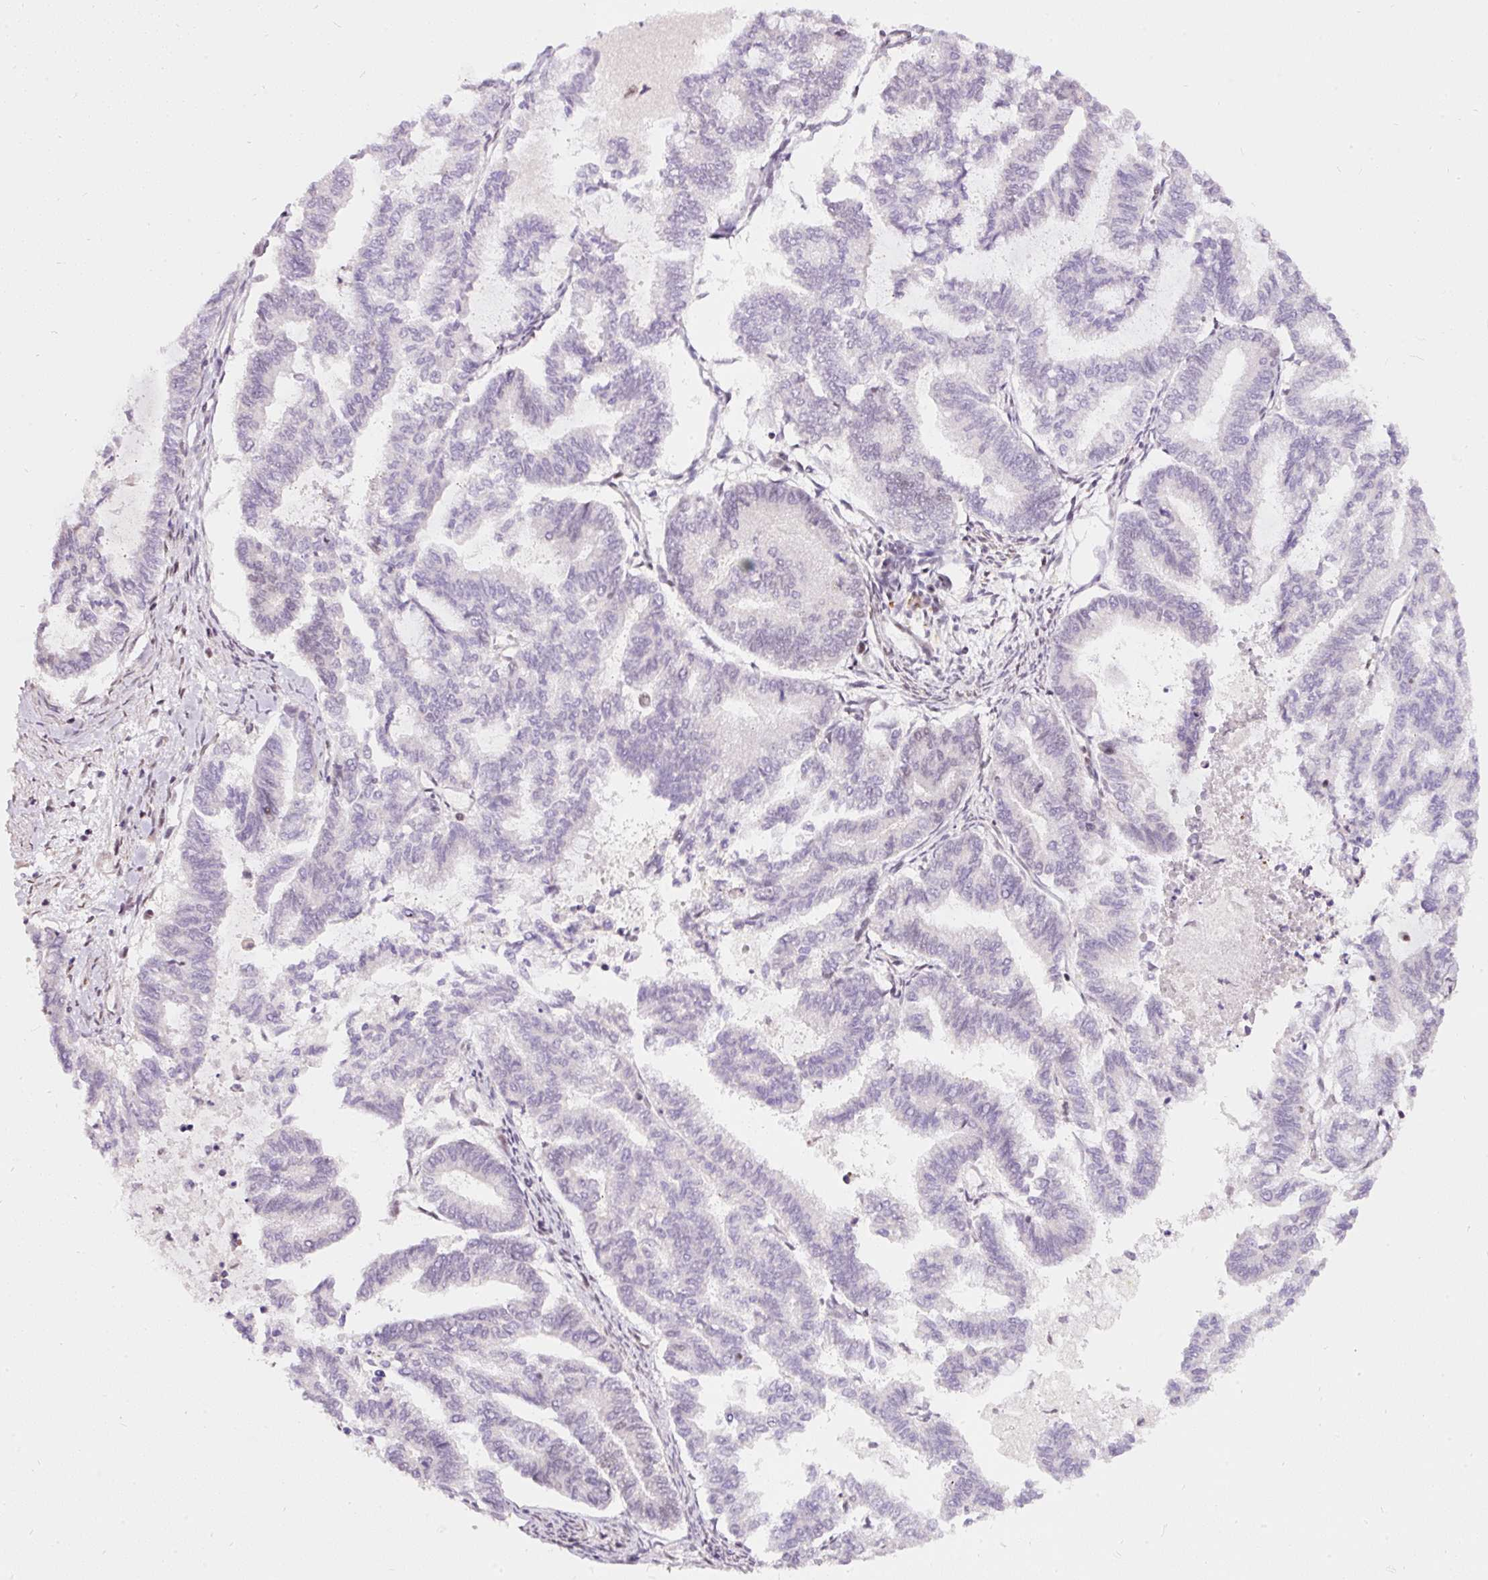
{"staining": {"intensity": "negative", "quantity": "none", "location": "none"}, "tissue": "endometrial cancer", "cell_type": "Tumor cells", "image_type": "cancer", "snomed": [{"axis": "morphology", "description": "Adenocarcinoma, NOS"}, {"axis": "topography", "description": "Endometrium"}], "caption": "High magnification brightfield microscopy of adenocarcinoma (endometrial) stained with DAB (brown) and counterstained with hematoxylin (blue): tumor cells show no significant expression. The staining is performed using DAB (3,3'-diaminobenzidine) brown chromogen with nuclei counter-stained in using hematoxylin.", "gene": "HNRNPC", "patient": {"sex": "female", "age": 79}}